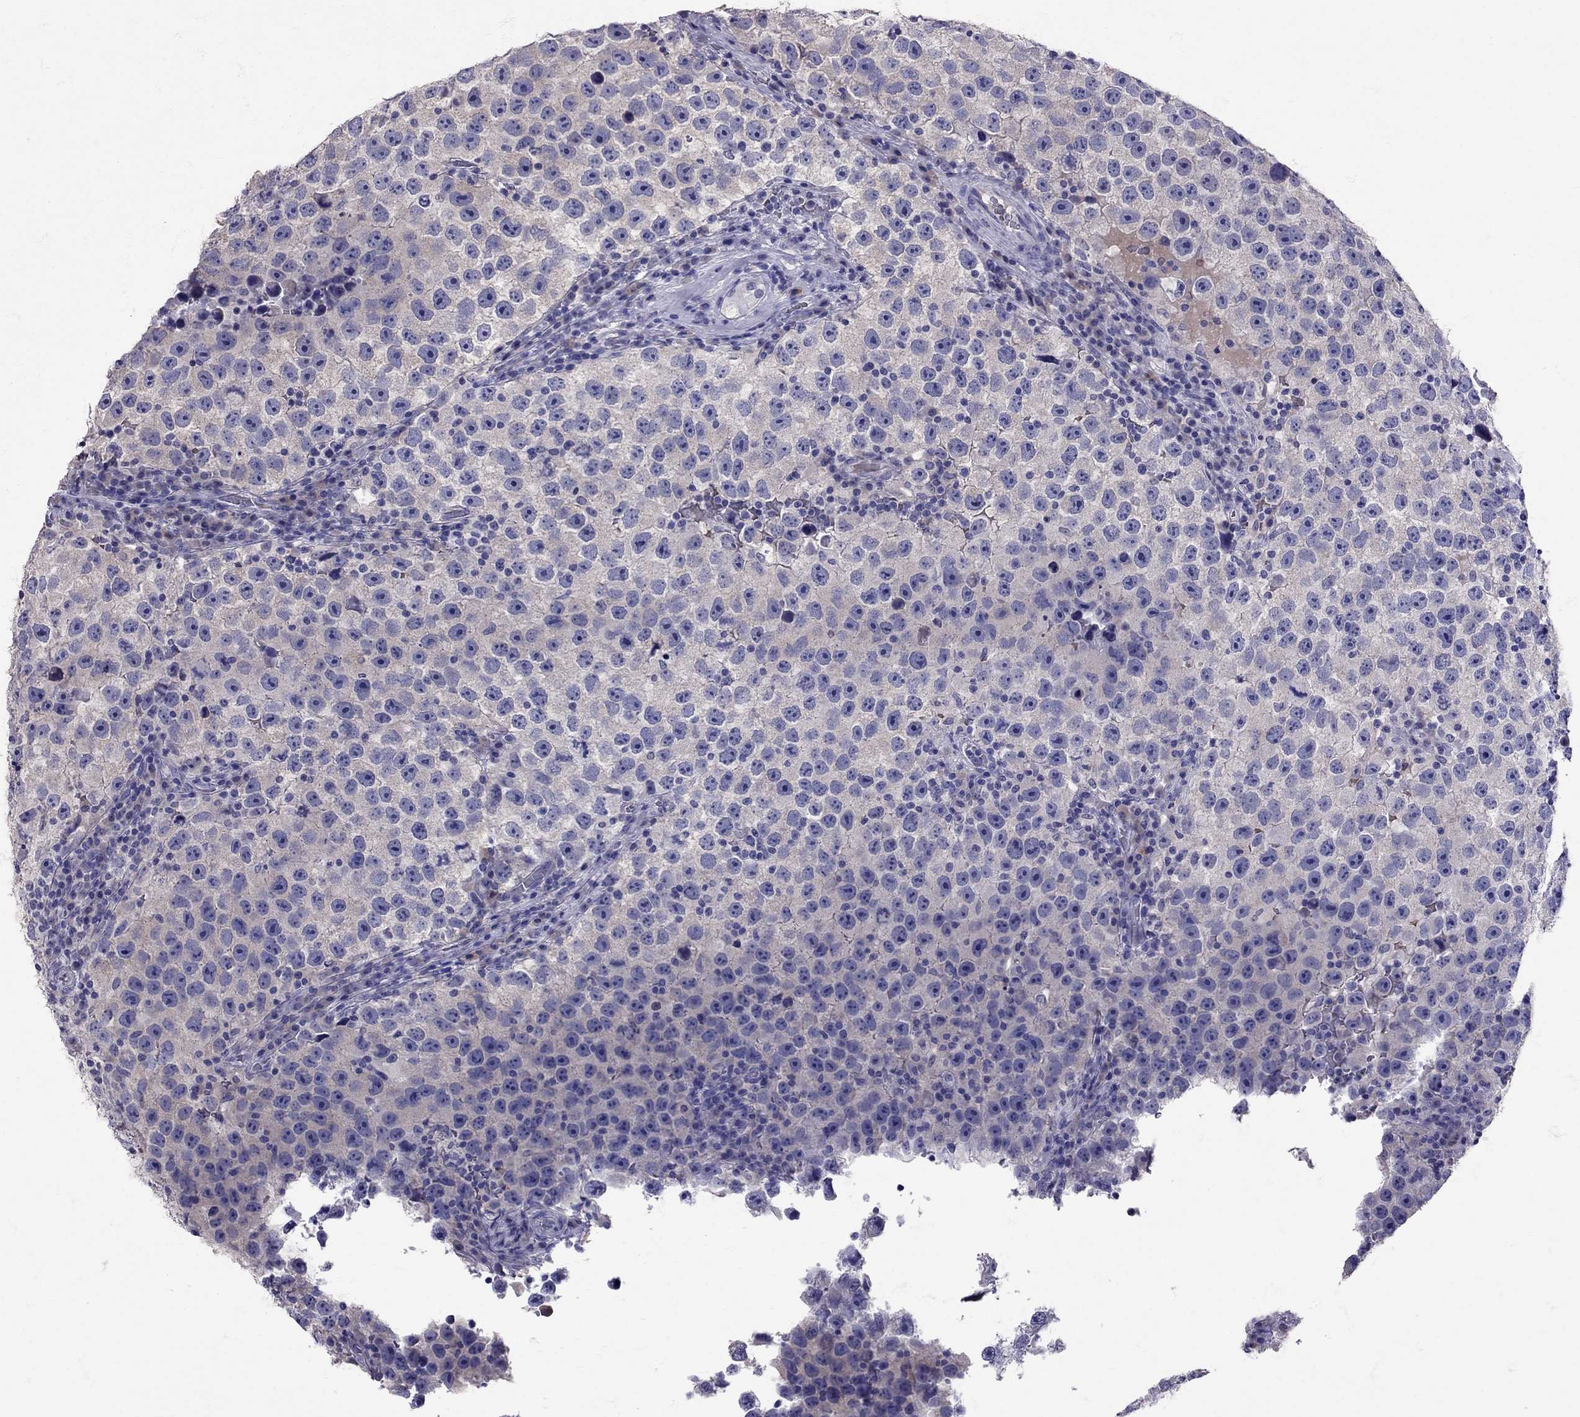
{"staining": {"intensity": "negative", "quantity": "none", "location": "none"}, "tissue": "testis cancer", "cell_type": "Tumor cells", "image_type": "cancer", "snomed": [{"axis": "morphology", "description": "Normal tissue, NOS"}, {"axis": "morphology", "description": "Seminoma, NOS"}, {"axis": "topography", "description": "Testis"}], "caption": "Immunohistochemistry micrograph of testis cancer stained for a protein (brown), which exhibits no expression in tumor cells. The staining was performed using DAB to visualize the protein expression in brown, while the nuclei were stained in blue with hematoxylin (Magnification: 20x).", "gene": "TBR1", "patient": {"sex": "male", "age": 31}}